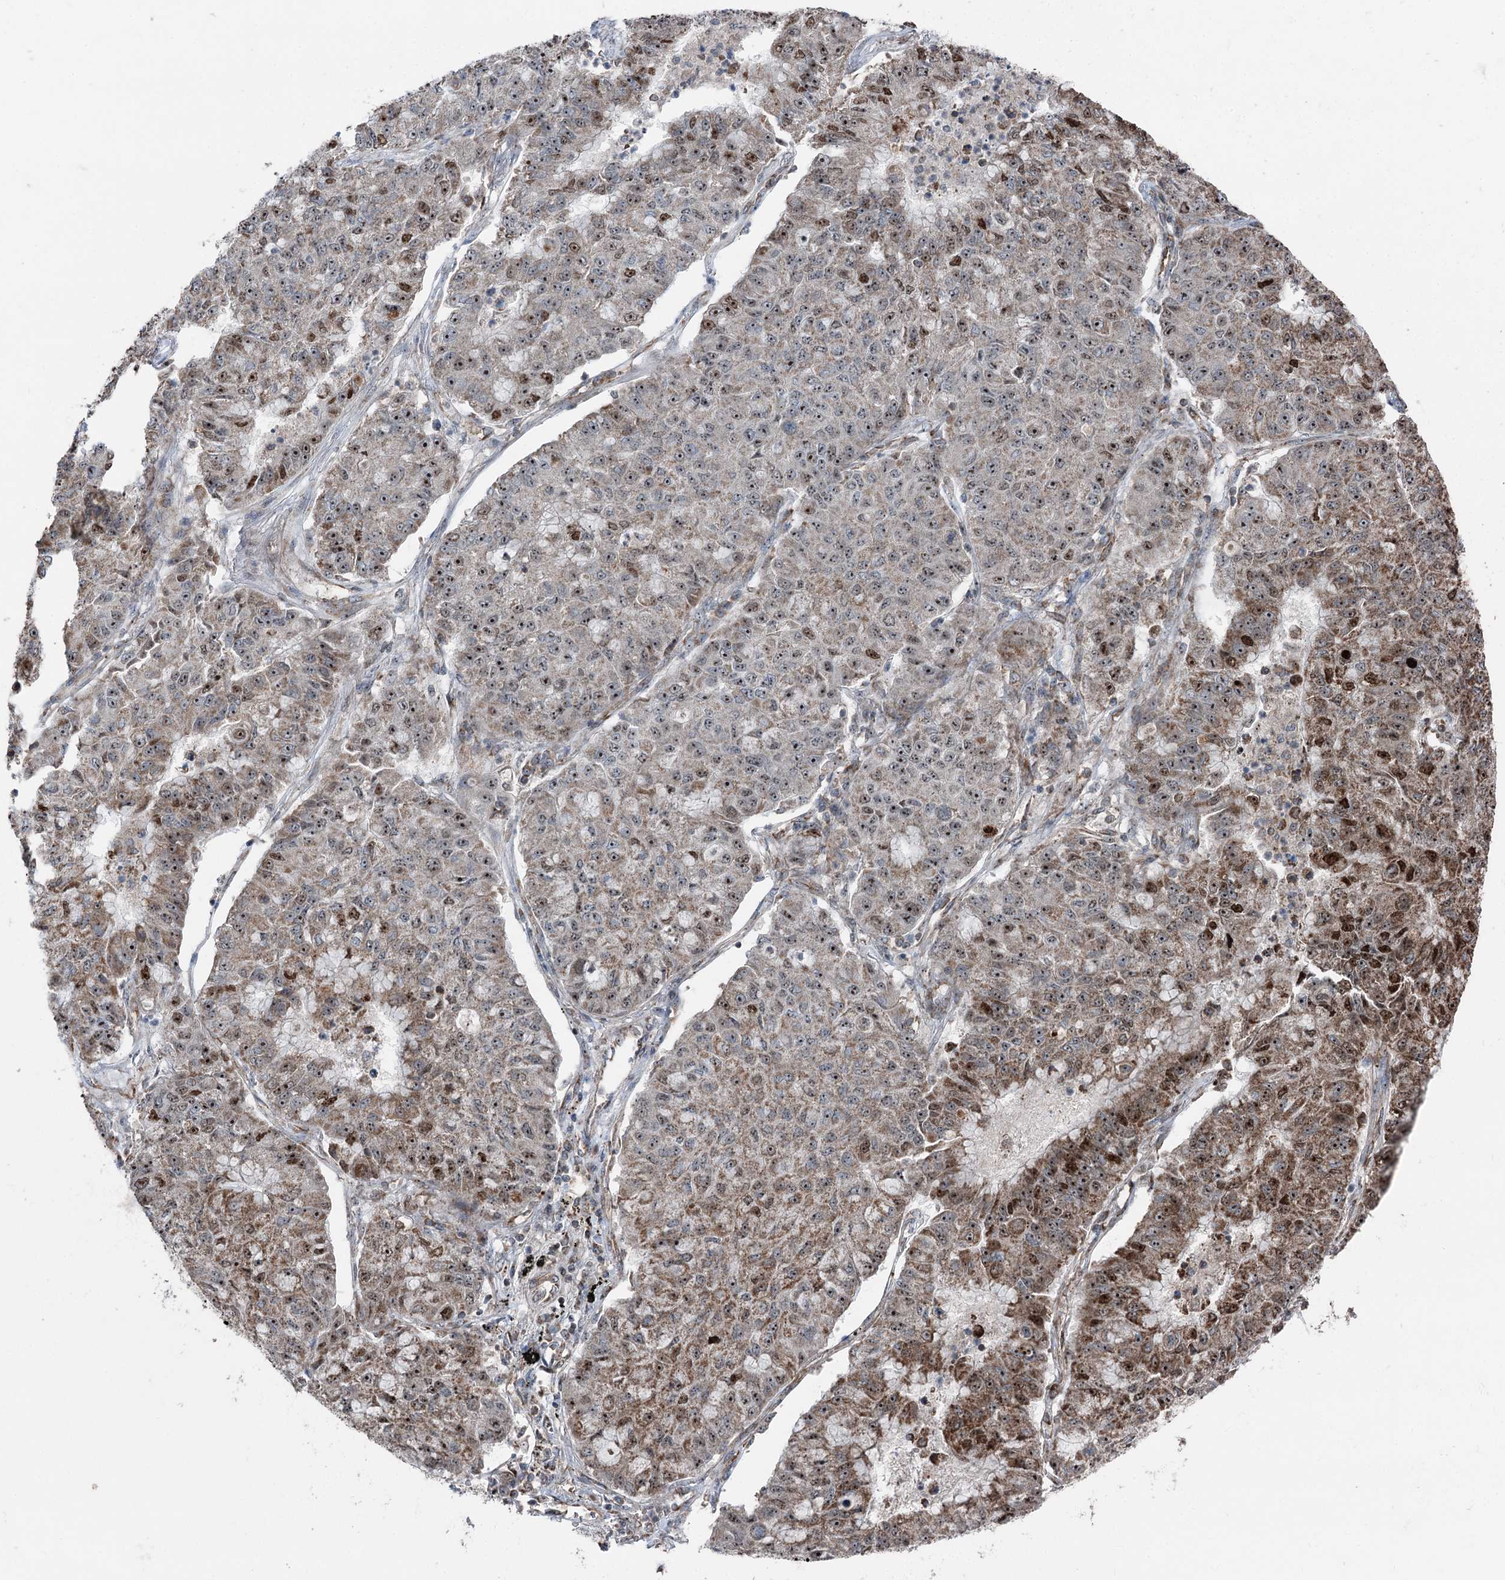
{"staining": {"intensity": "strong", "quantity": ">75%", "location": "cytoplasmic/membranous,nuclear"}, "tissue": "lung cancer", "cell_type": "Tumor cells", "image_type": "cancer", "snomed": [{"axis": "morphology", "description": "Squamous cell carcinoma, NOS"}, {"axis": "topography", "description": "Lung"}], "caption": "This image exhibits immunohistochemistry (IHC) staining of human lung squamous cell carcinoma, with high strong cytoplasmic/membranous and nuclear positivity in approximately >75% of tumor cells.", "gene": "STEEP1", "patient": {"sex": "male", "age": 74}}